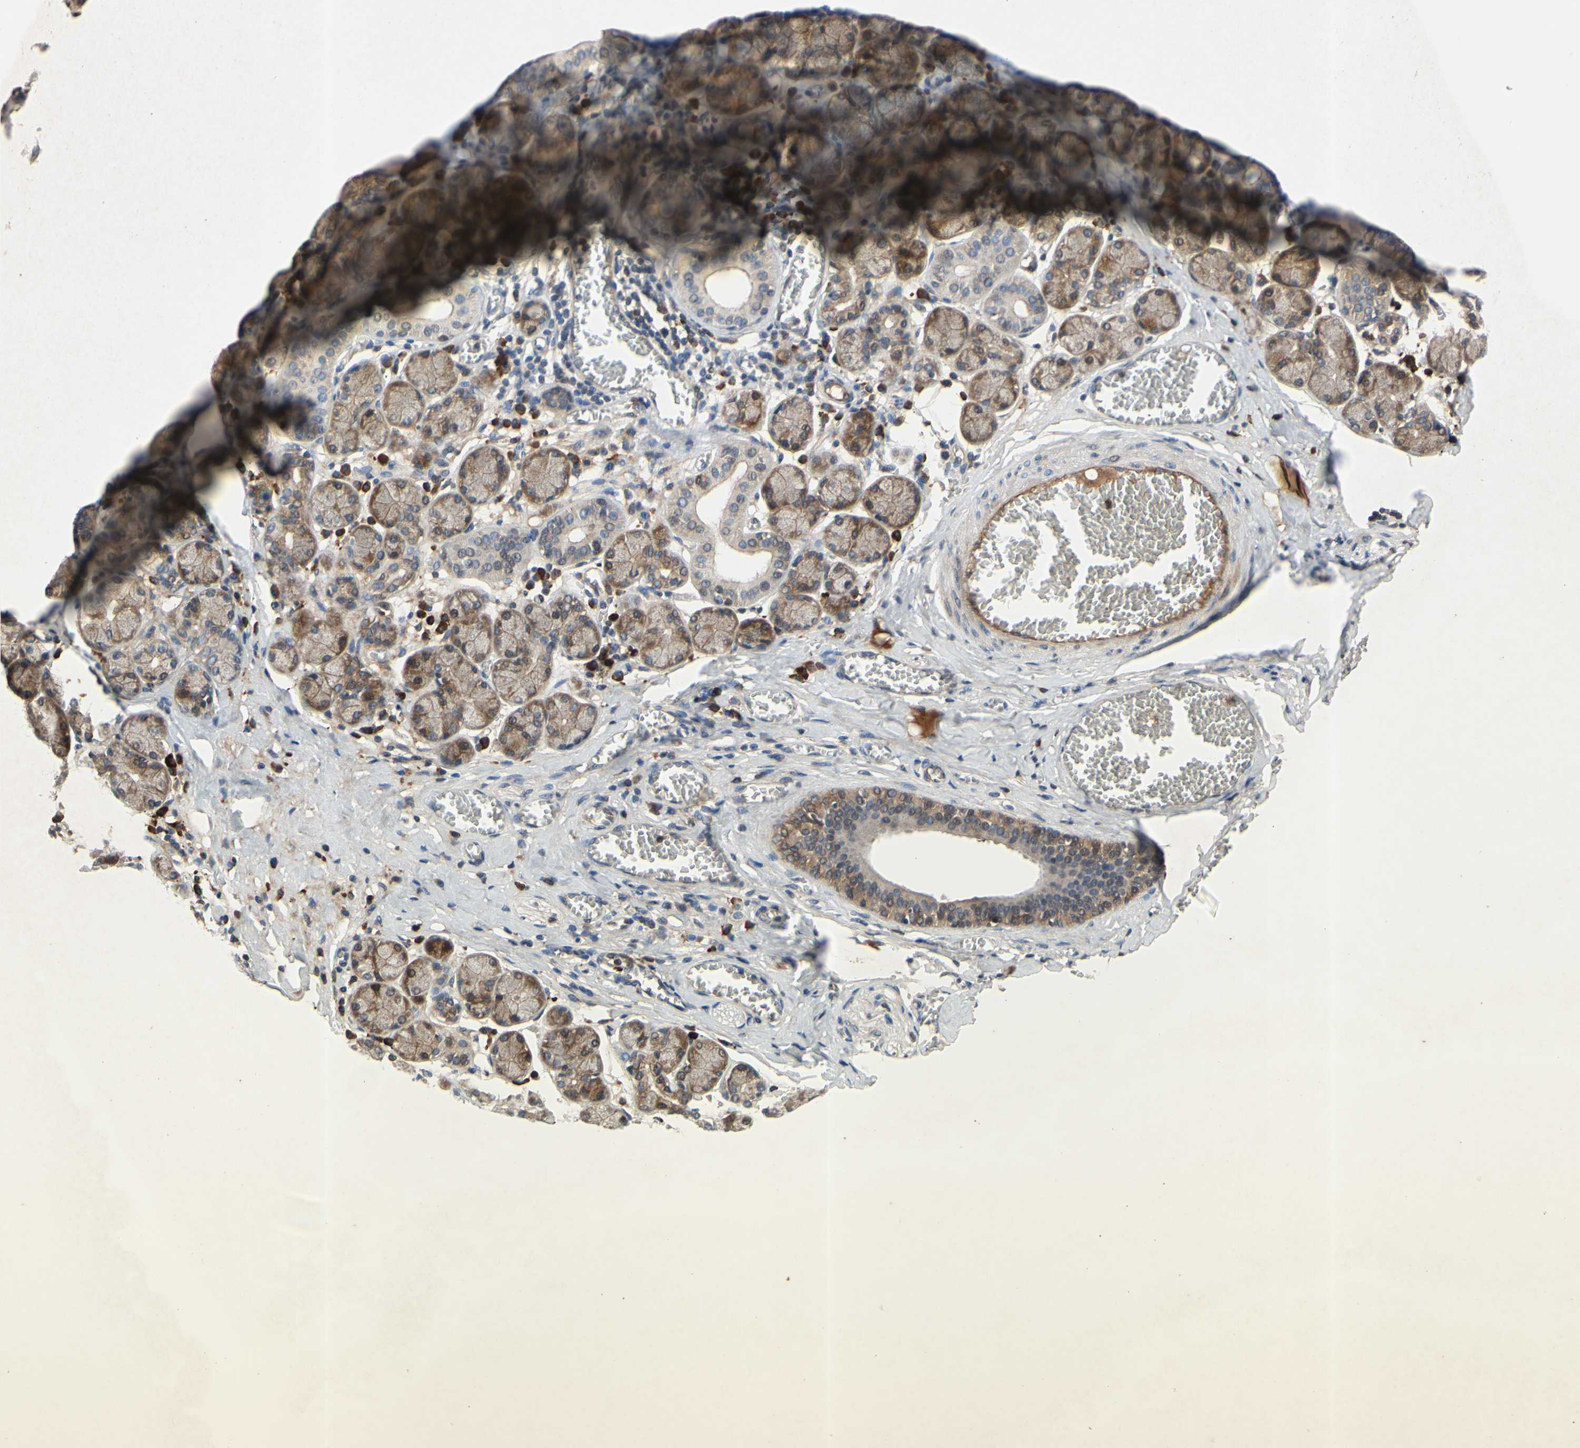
{"staining": {"intensity": "moderate", "quantity": "25%-75%", "location": "cytoplasmic/membranous"}, "tissue": "salivary gland", "cell_type": "Glandular cells", "image_type": "normal", "snomed": [{"axis": "morphology", "description": "Normal tissue, NOS"}, {"axis": "topography", "description": "Salivary gland"}], "caption": "There is medium levels of moderate cytoplasmic/membranous staining in glandular cells of benign salivary gland, as demonstrated by immunohistochemical staining (brown color).", "gene": "XIAP", "patient": {"sex": "female", "age": 24}}